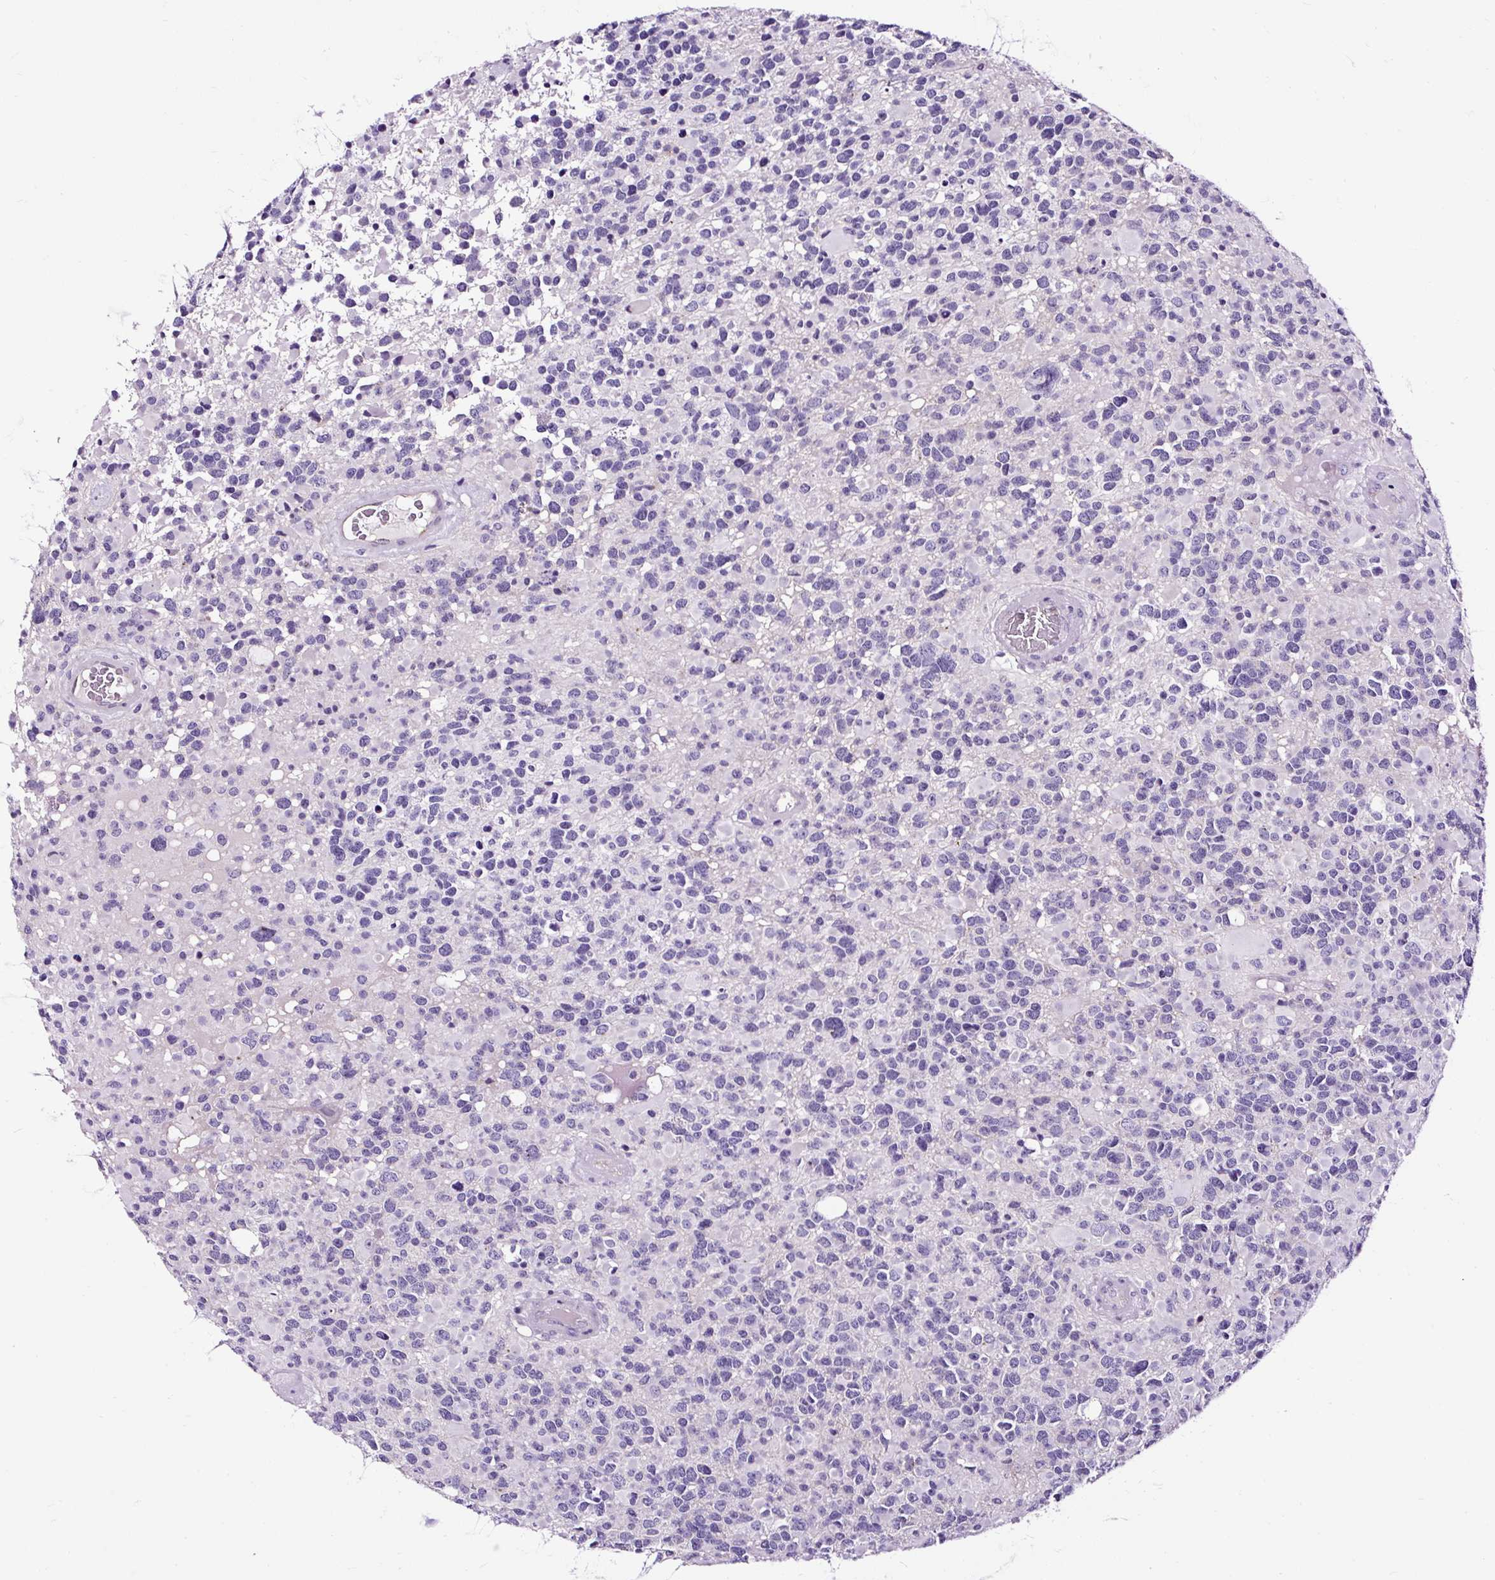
{"staining": {"intensity": "negative", "quantity": "none", "location": "none"}, "tissue": "glioma", "cell_type": "Tumor cells", "image_type": "cancer", "snomed": [{"axis": "morphology", "description": "Glioma, malignant, High grade"}, {"axis": "topography", "description": "Brain"}], "caption": "Glioma was stained to show a protein in brown. There is no significant staining in tumor cells.", "gene": "SLC7A8", "patient": {"sex": "female", "age": 40}}